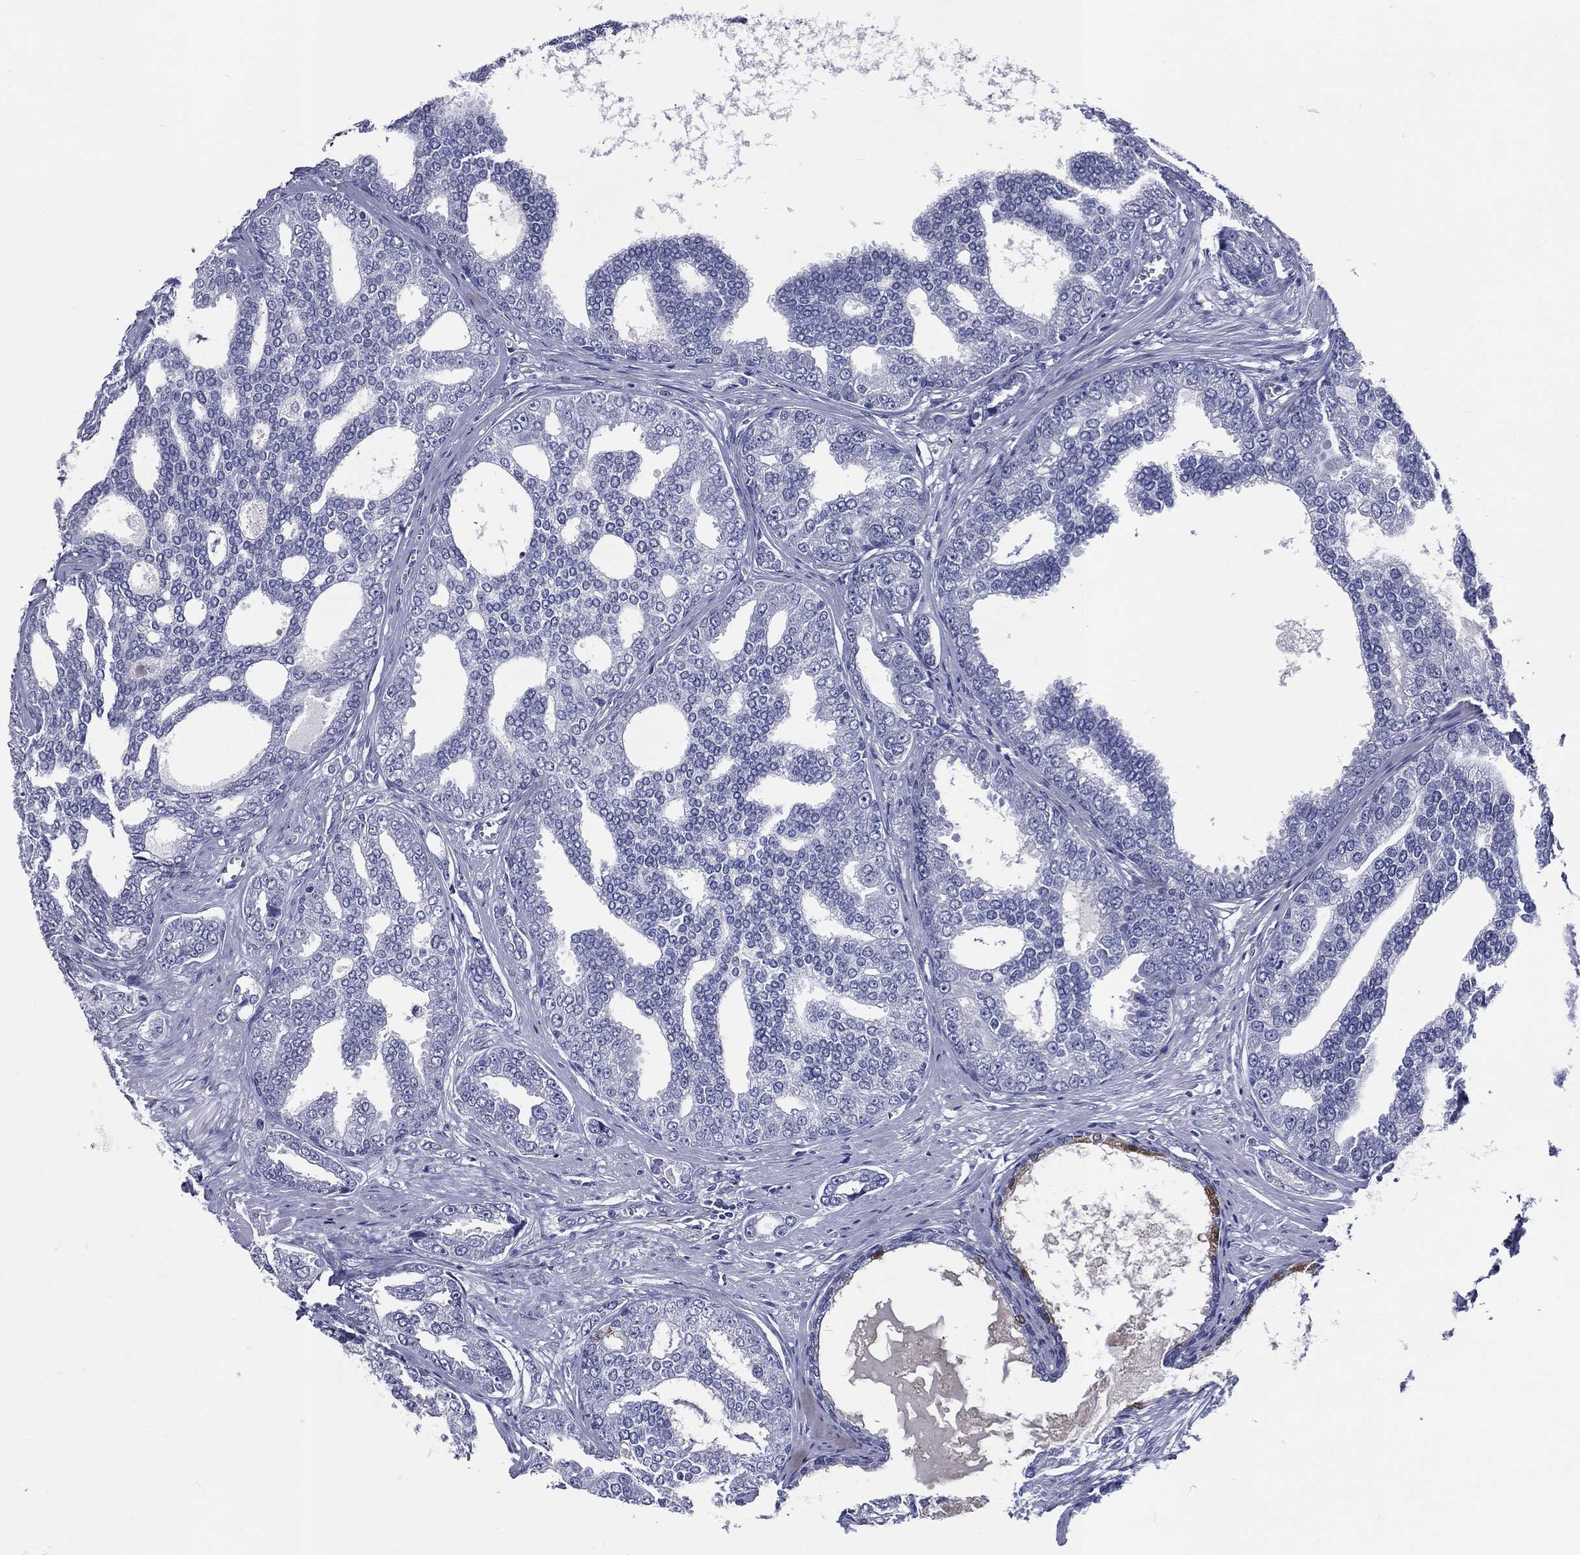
{"staining": {"intensity": "strong", "quantity": "<25%", "location": "cytoplasmic/membranous"}, "tissue": "prostate cancer", "cell_type": "Tumor cells", "image_type": "cancer", "snomed": [{"axis": "morphology", "description": "Adenocarcinoma, NOS"}, {"axis": "topography", "description": "Prostate"}], "caption": "Immunohistochemistry (IHC) image of neoplastic tissue: human prostate cancer (adenocarcinoma) stained using immunohistochemistry (IHC) displays medium levels of strong protein expression localized specifically in the cytoplasmic/membranous of tumor cells, appearing as a cytoplasmic/membranous brown color.", "gene": "ACE2", "patient": {"sex": "male", "age": 67}}